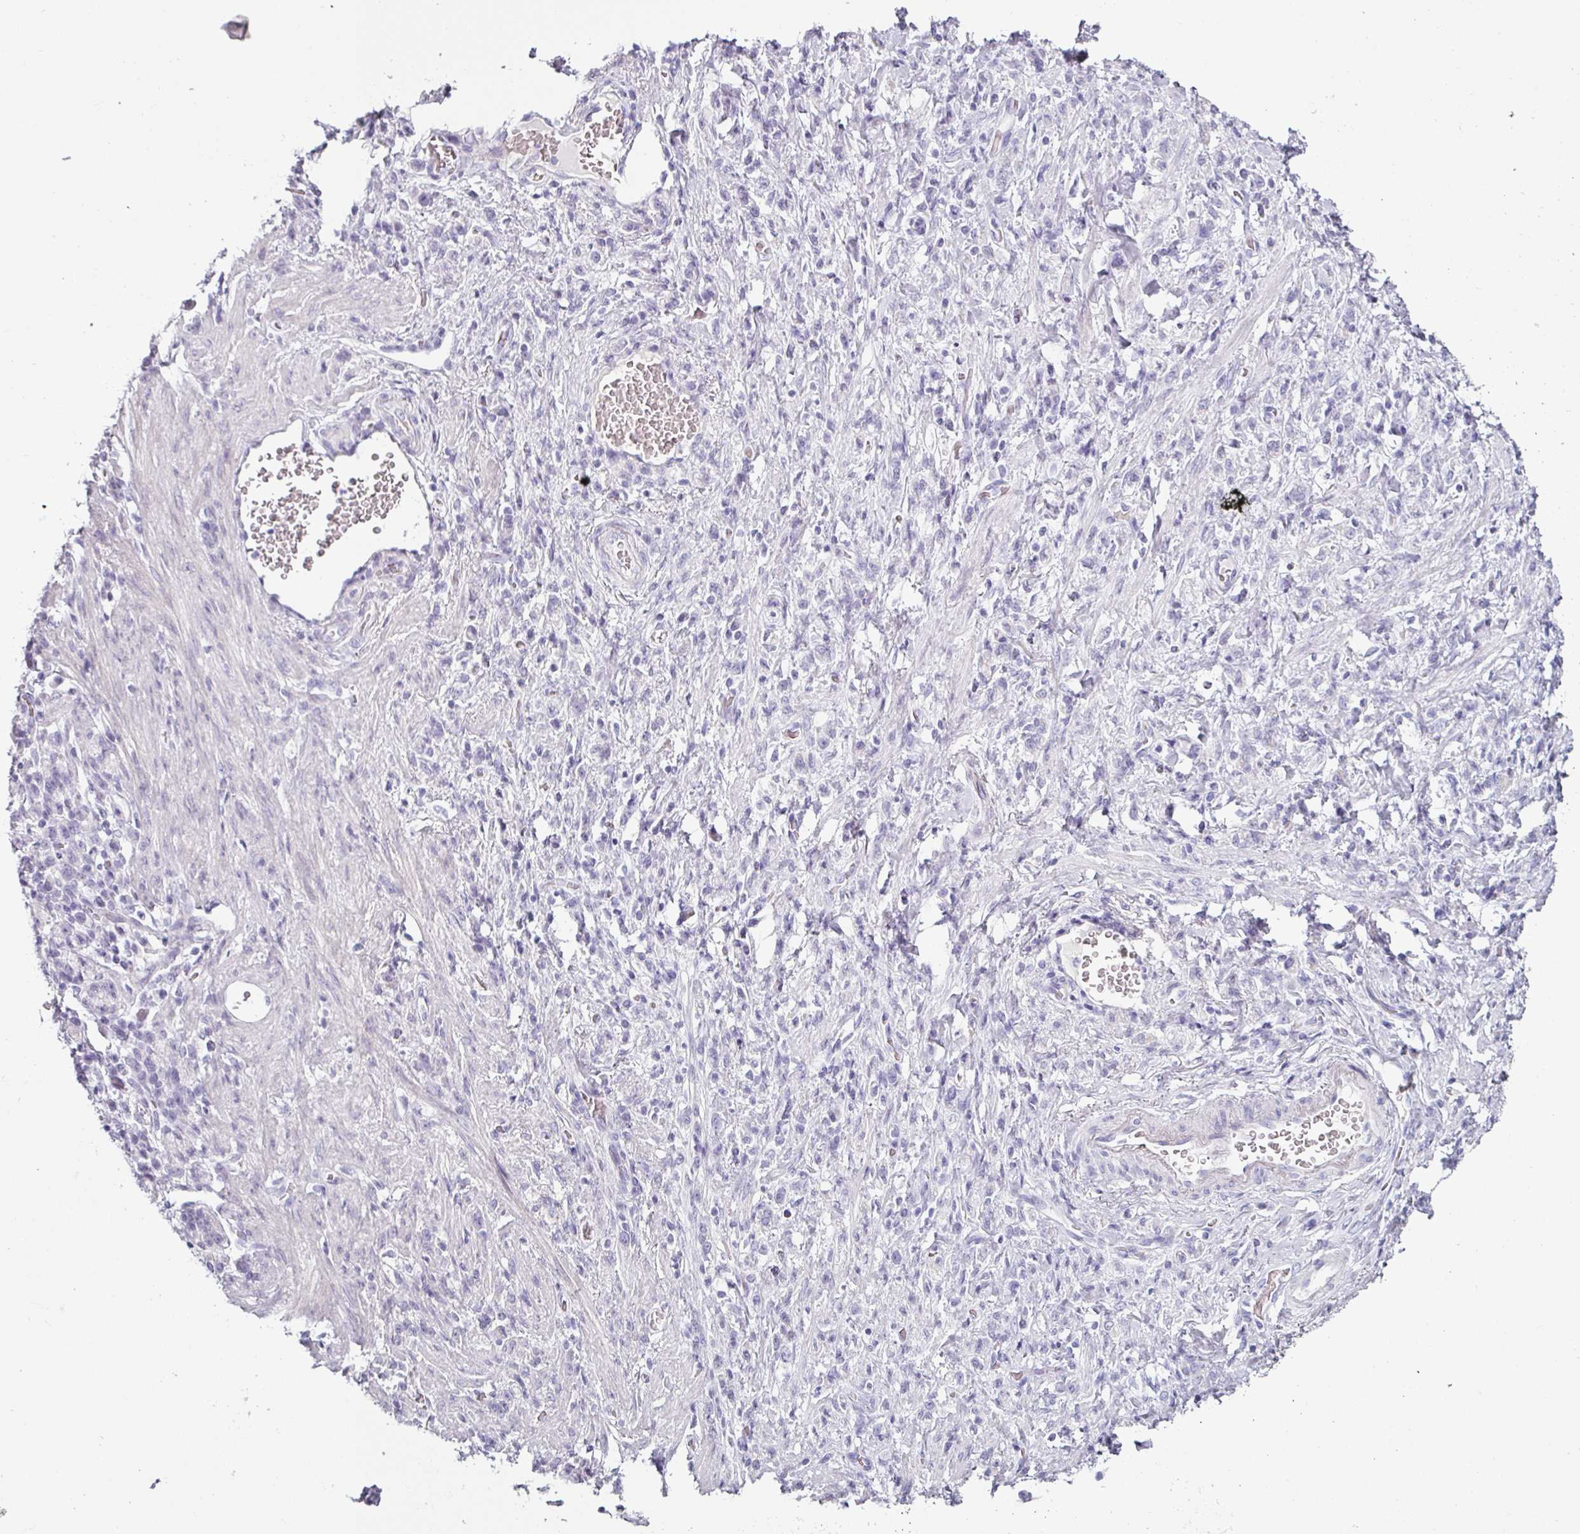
{"staining": {"intensity": "negative", "quantity": "none", "location": "none"}, "tissue": "stomach cancer", "cell_type": "Tumor cells", "image_type": "cancer", "snomed": [{"axis": "morphology", "description": "Adenocarcinoma, NOS"}, {"axis": "topography", "description": "Stomach"}], "caption": "Immunohistochemistry (IHC) of human stomach adenocarcinoma reveals no staining in tumor cells.", "gene": "CLCA1", "patient": {"sex": "male", "age": 77}}